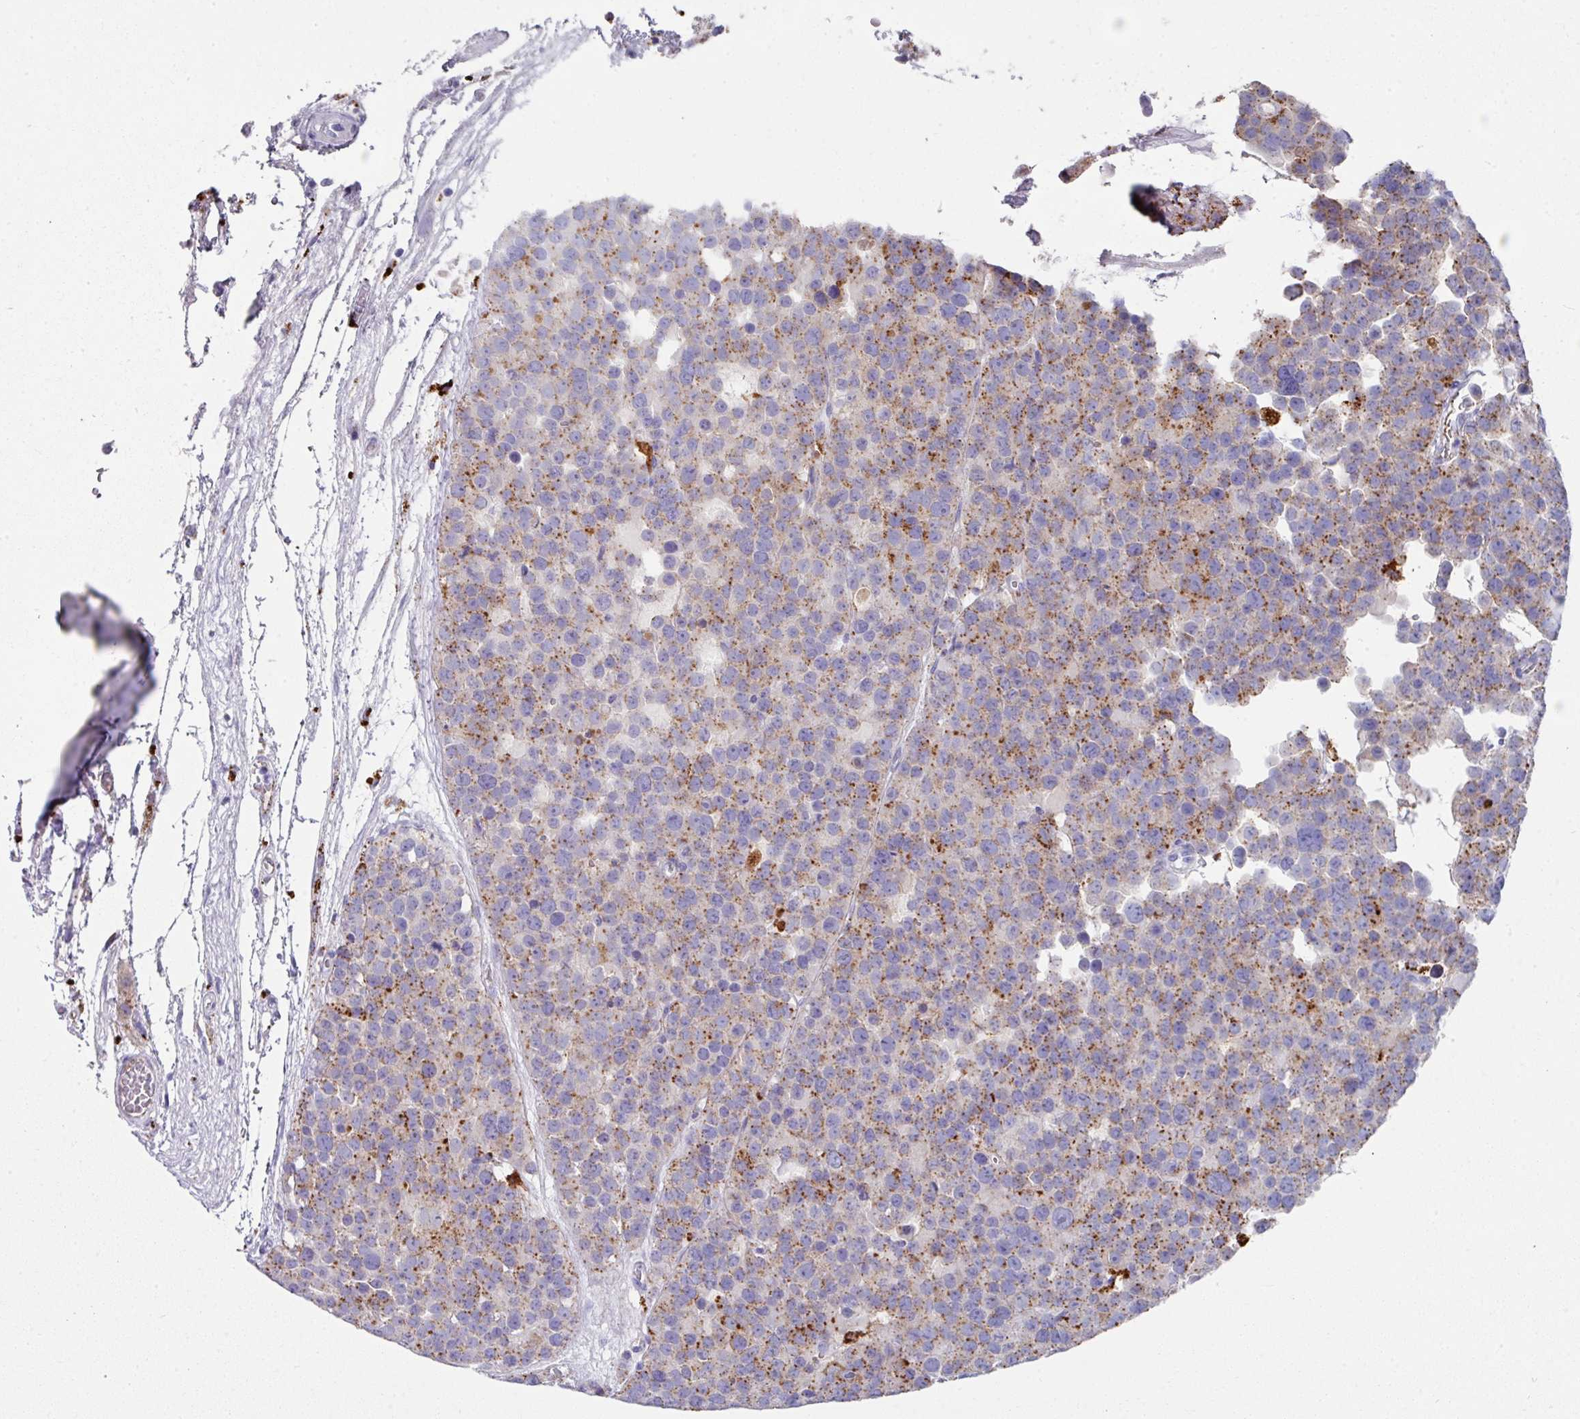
{"staining": {"intensity": "moderate", "quantity": "25%-75%", "location": "cytoplasmic/membranous"}, "tissue": "testis cancer", "cell_type": "Tumor cells", "image_type": "cancer", "snomed": [{"axis": "morphology", "description": "Seminoma, NOS"}, {"axis": "topography", "description": "Testis"}], "caption": "Protein staining reveals moderate cytoplasmic/membranous staining in about 25%-75% of tumor cells in testis cancer (seminoma).", "gene": "CPVL", "patient": {"sex": "male", "age": 71}}